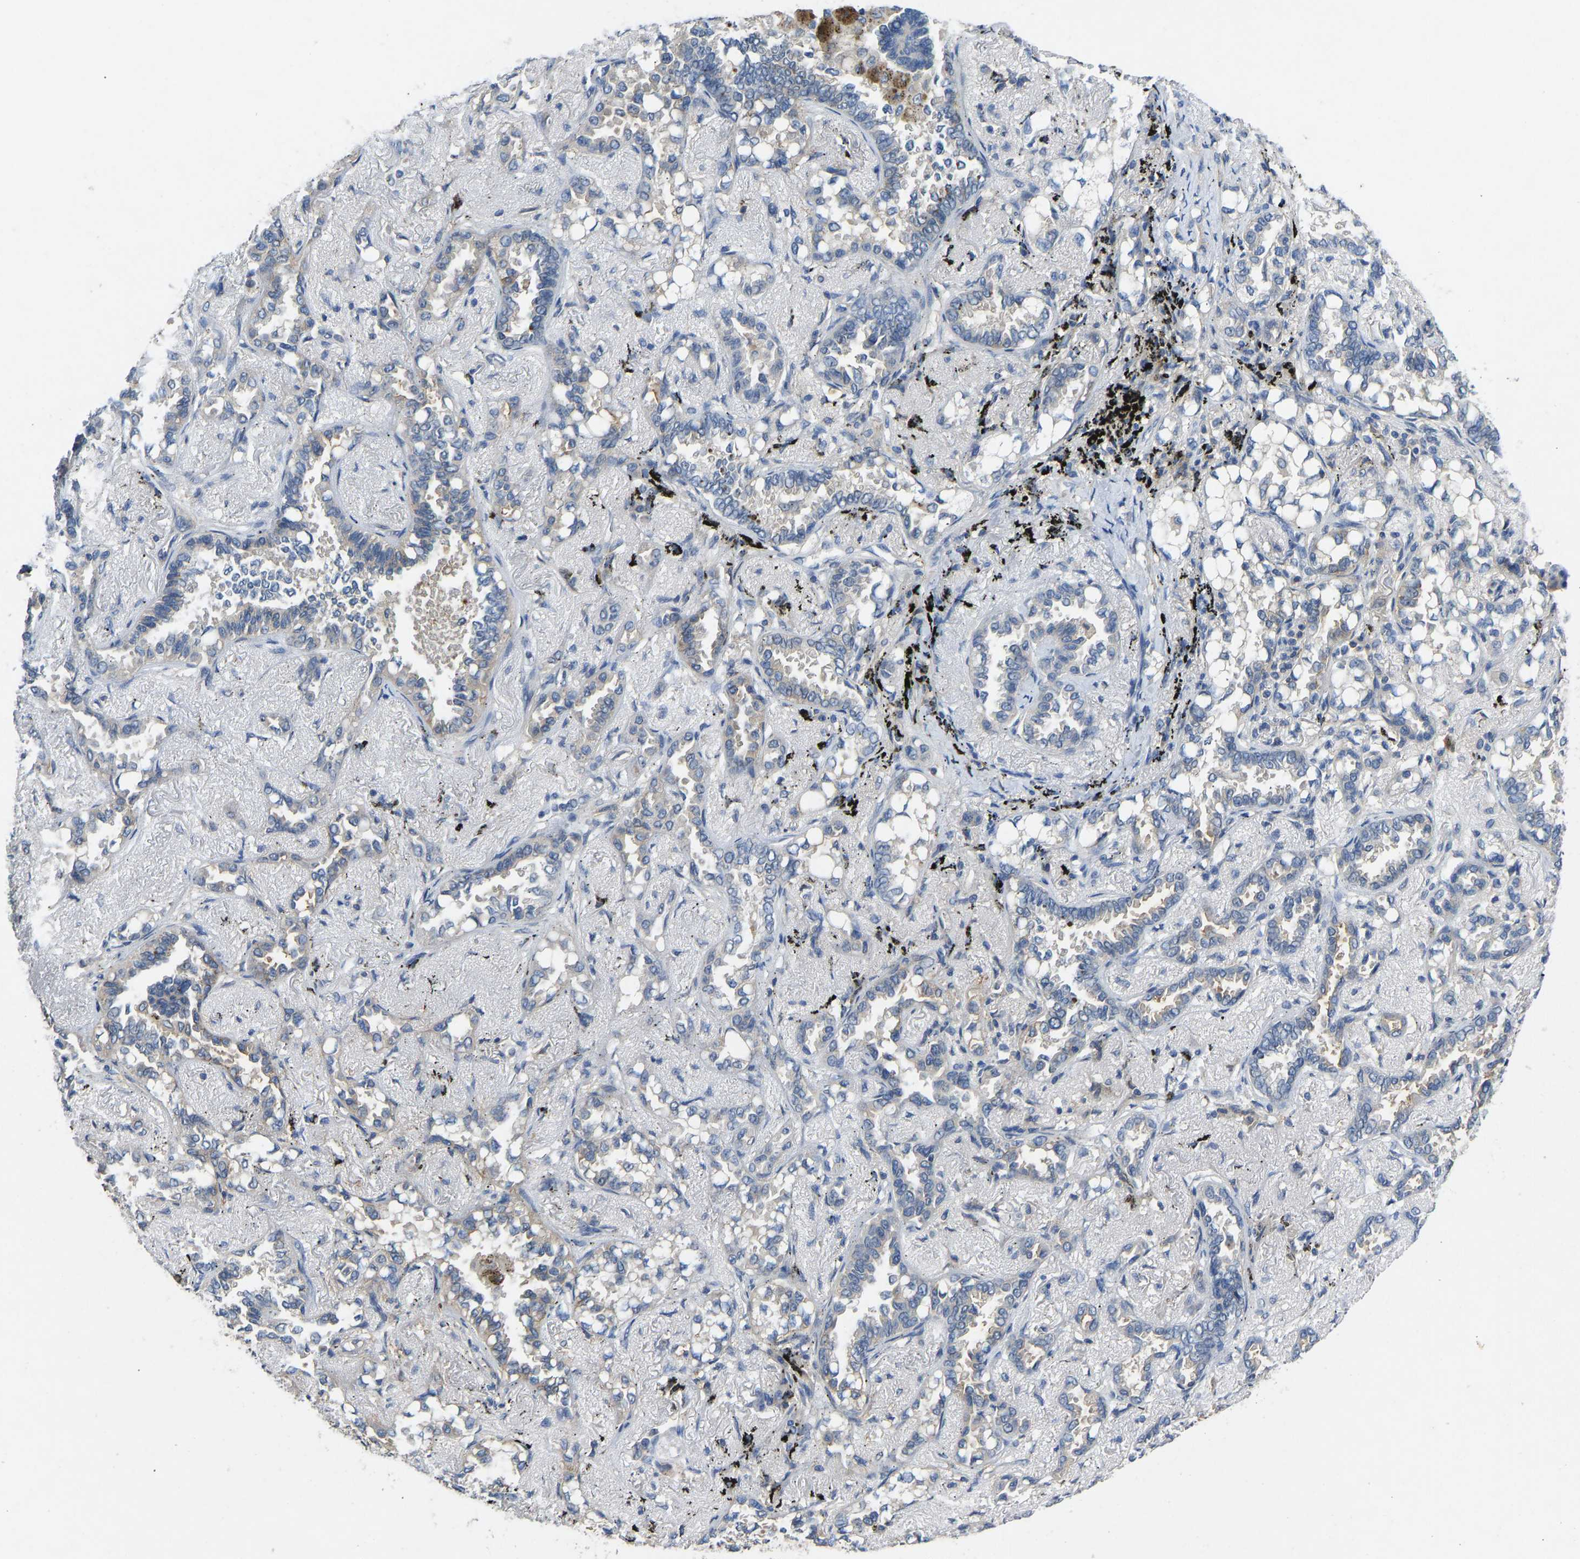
{"staining": {"intensity": "moderate", "quantity": "<25%", "location": "cytoplasmic/membranous"}, "tissue": "lung cancer", "cell_type": "Tumor cells", "image_type": "cancer", "snomed": [{"axis": "morphology", "description": "Adenocarcinoma, NOS"}, {"axis": "topography", "description": "Lung"}], "caption": "High-power microscopy captured an immunohistochemistry (IHC) micrograph of lung adenocarcinoma, revealing moderate cytoplasmic/membranous positivity in about <25% of tumor cells.", "gene": "NDRG3", "patient": {"sex": "male", "age": 59}}